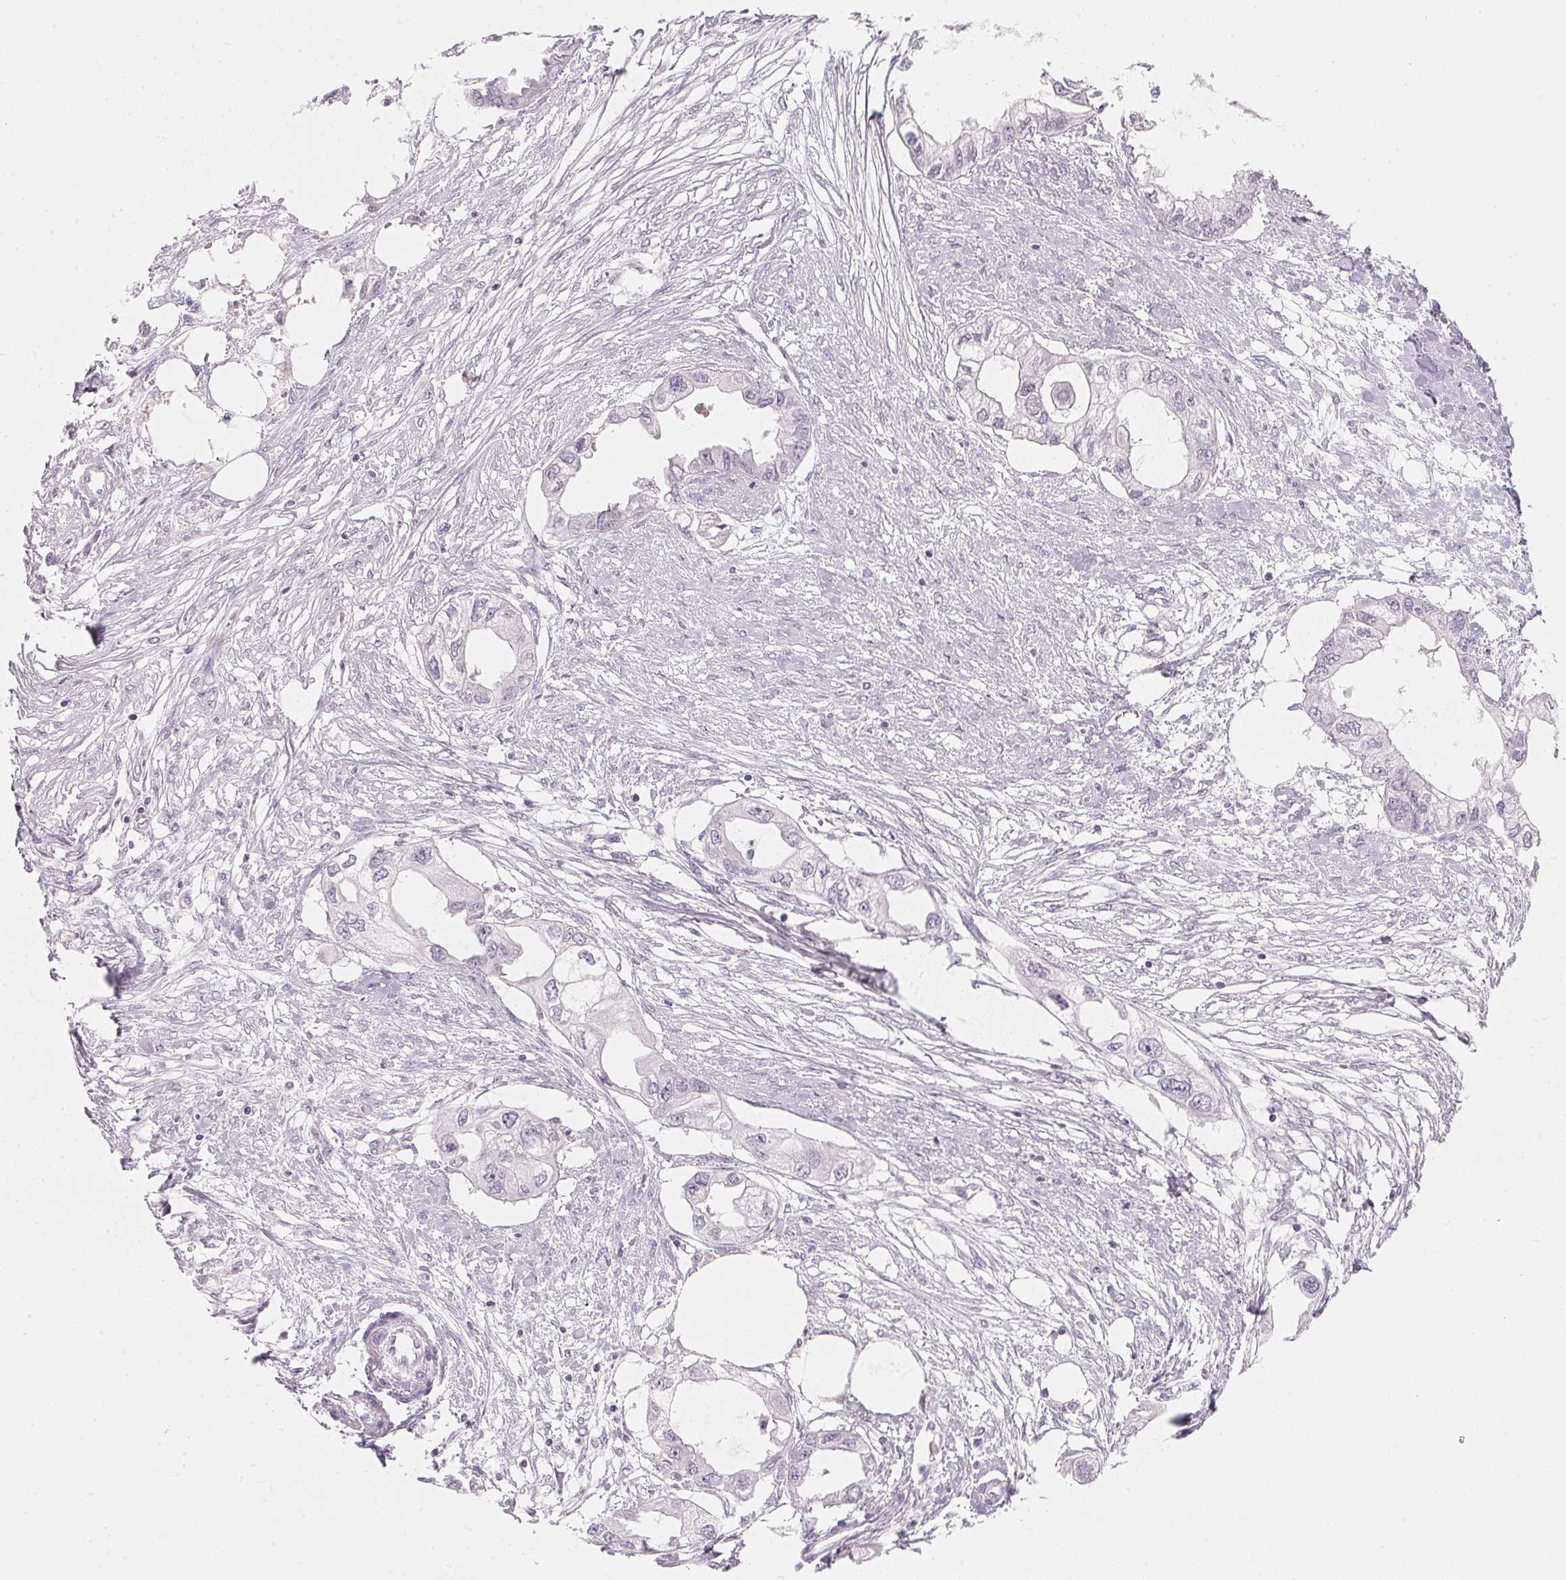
{"staining": {"intensity": "negative", "quantity": "none", "location": "none"}, "tissue": "endometrial cancer", "cell_type": "Tumor cells", "image_type": "cancer", "snomed": [{"axis": "morphology", "description": "Adenocarcinoma, NOS"}, {"axis": "morphology", "description": "Adenocarcinoma, metastatic, NOS"}, {"axis": "topography", "description": "Adipose tissue"}, {"axis": "topography", "description": "Endometrium"}], "caption": "This is an IHC photomicrograph of human metastatic adenocarcinoma (endometrial). There is no staining in tumor cells.", "gene": "CFAP276", "patient": {"sex": "female", "age": 67}}